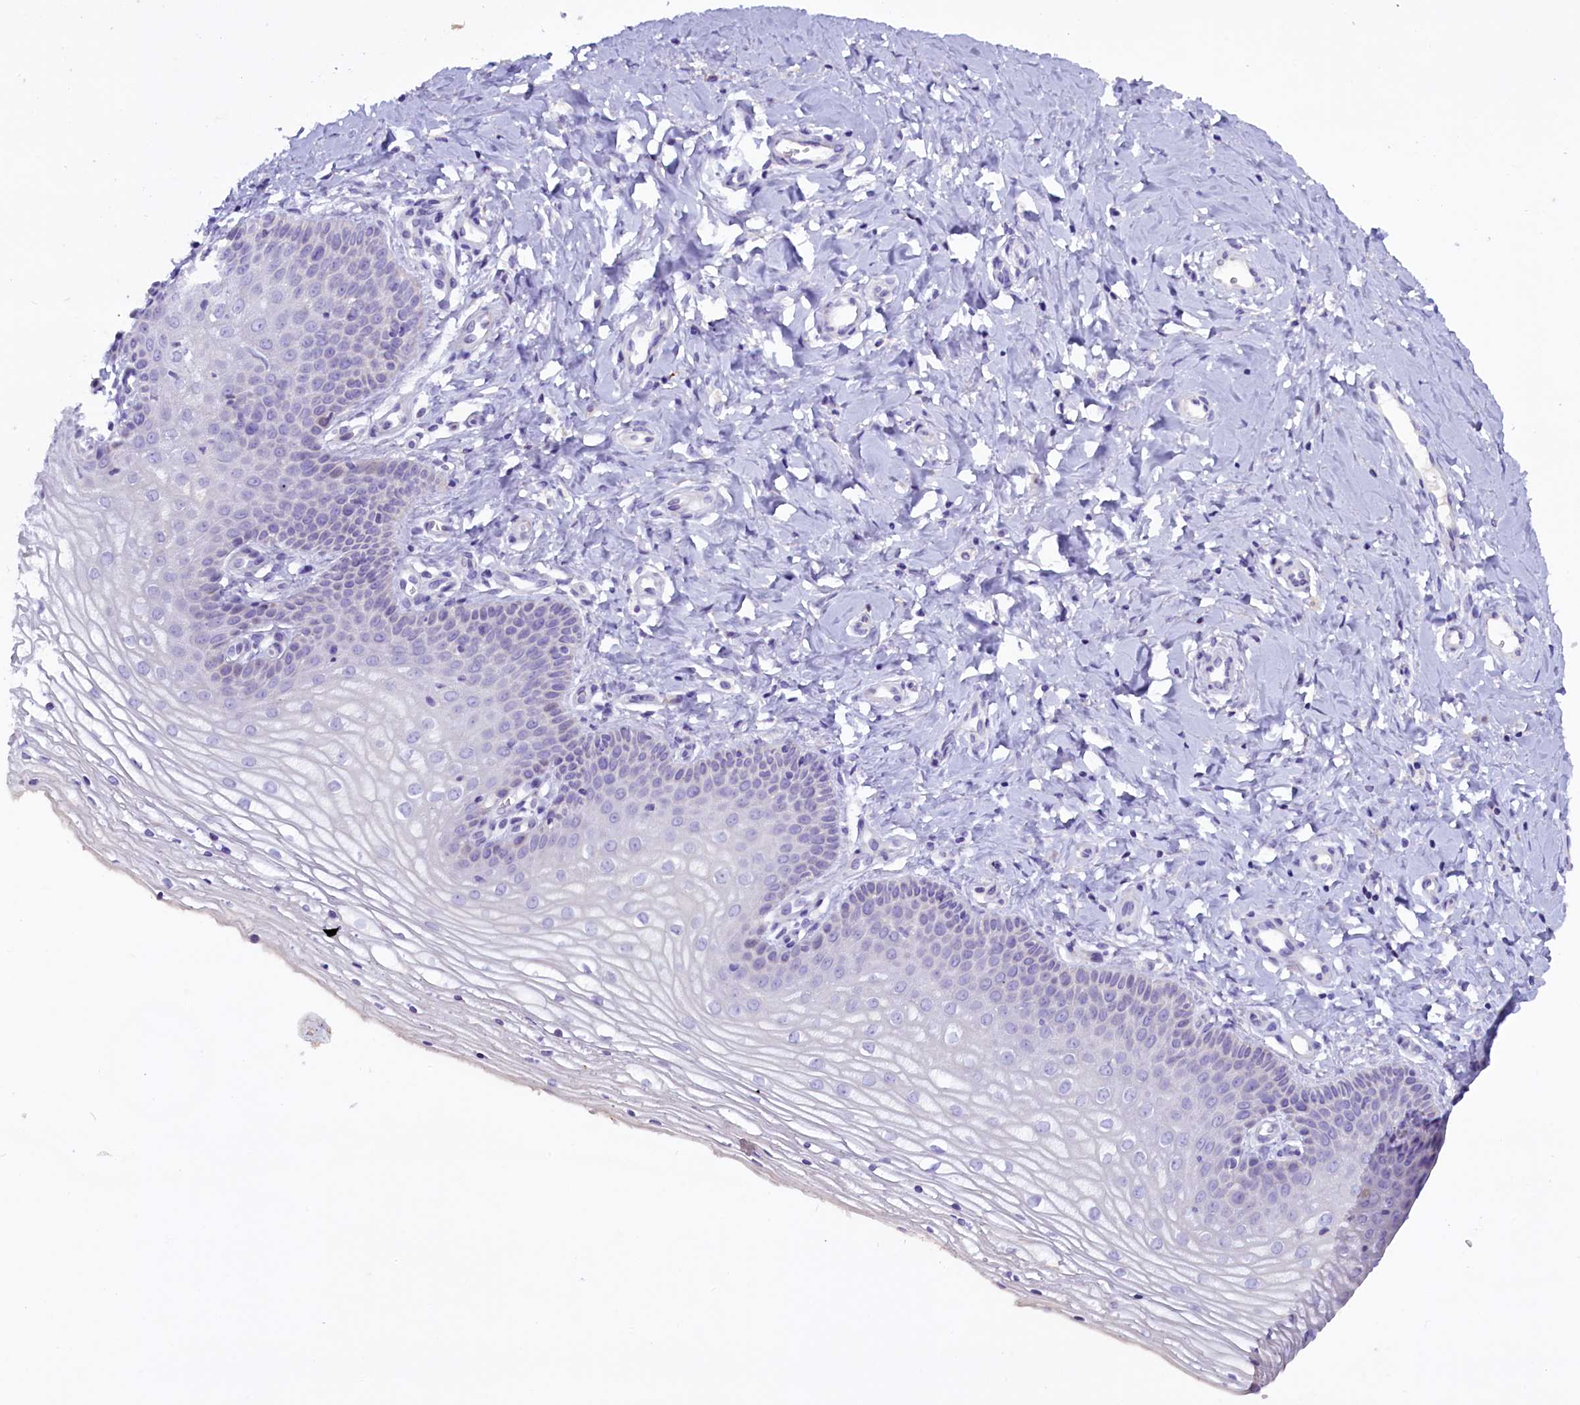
{"staining": {"intensity": "negative", "quantity": "none", "location": "none"}, "tissue": "vagina", "cell_type": "Squamous epithelial cells", "image_type": "normal", "snomed": [{"axis": "morphology", "description": "Normal tissue, NOS"}, {"axis": "topography", "description": "Vagina"}], "caption": "Immunohistochemical staining of benign vagina reveals no significant expression in squamous epithelial cells.", "gene": "RTTN", "patient": {"sex": "female", "age": 68}}